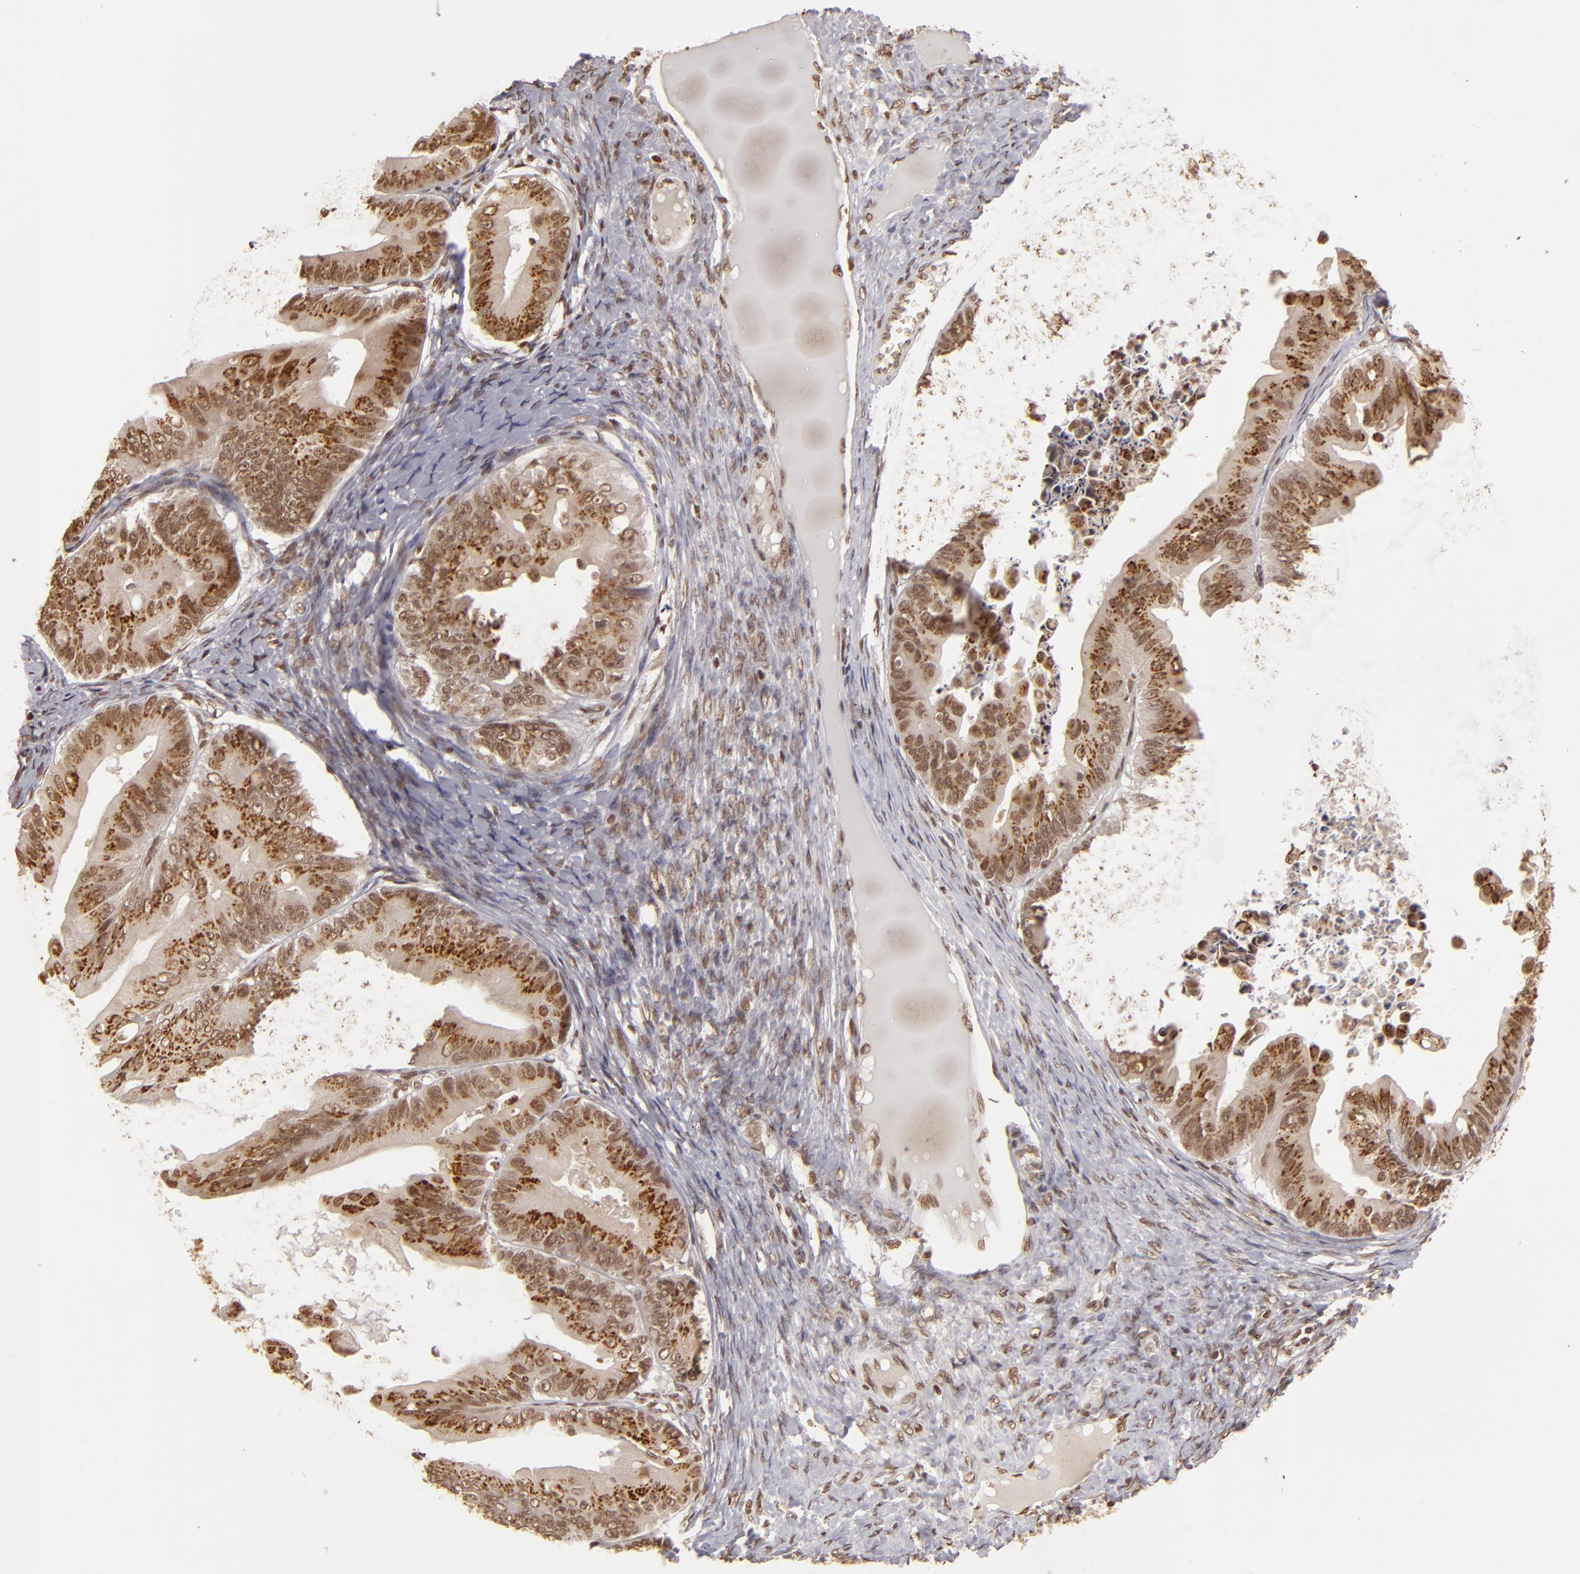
{"staining": {"intensity": "strong", "quantity": "25%-75%", "location": "cytoplasmic/membranous,nuclear"}, "tissue": "ovarian cancer", "cell_type": "Tumor cells", "image_type": "cancer", "snomed": [{"axis": "morphology", "description": "Cystadenocarcinoma, mucinous, NOS"}, {"axis": "topography", "description": "Ovary"}], "caption": "Mucinous cystadenocarcinoma (ovarian) stained for a protein (brown) demonstrates strong cytoplasmic/membranous and nuclear positive positivity in approximately 25%-75% of tumor cells.", "gene": "CUL3", "patient": {"sex": "female", "age": 37}}